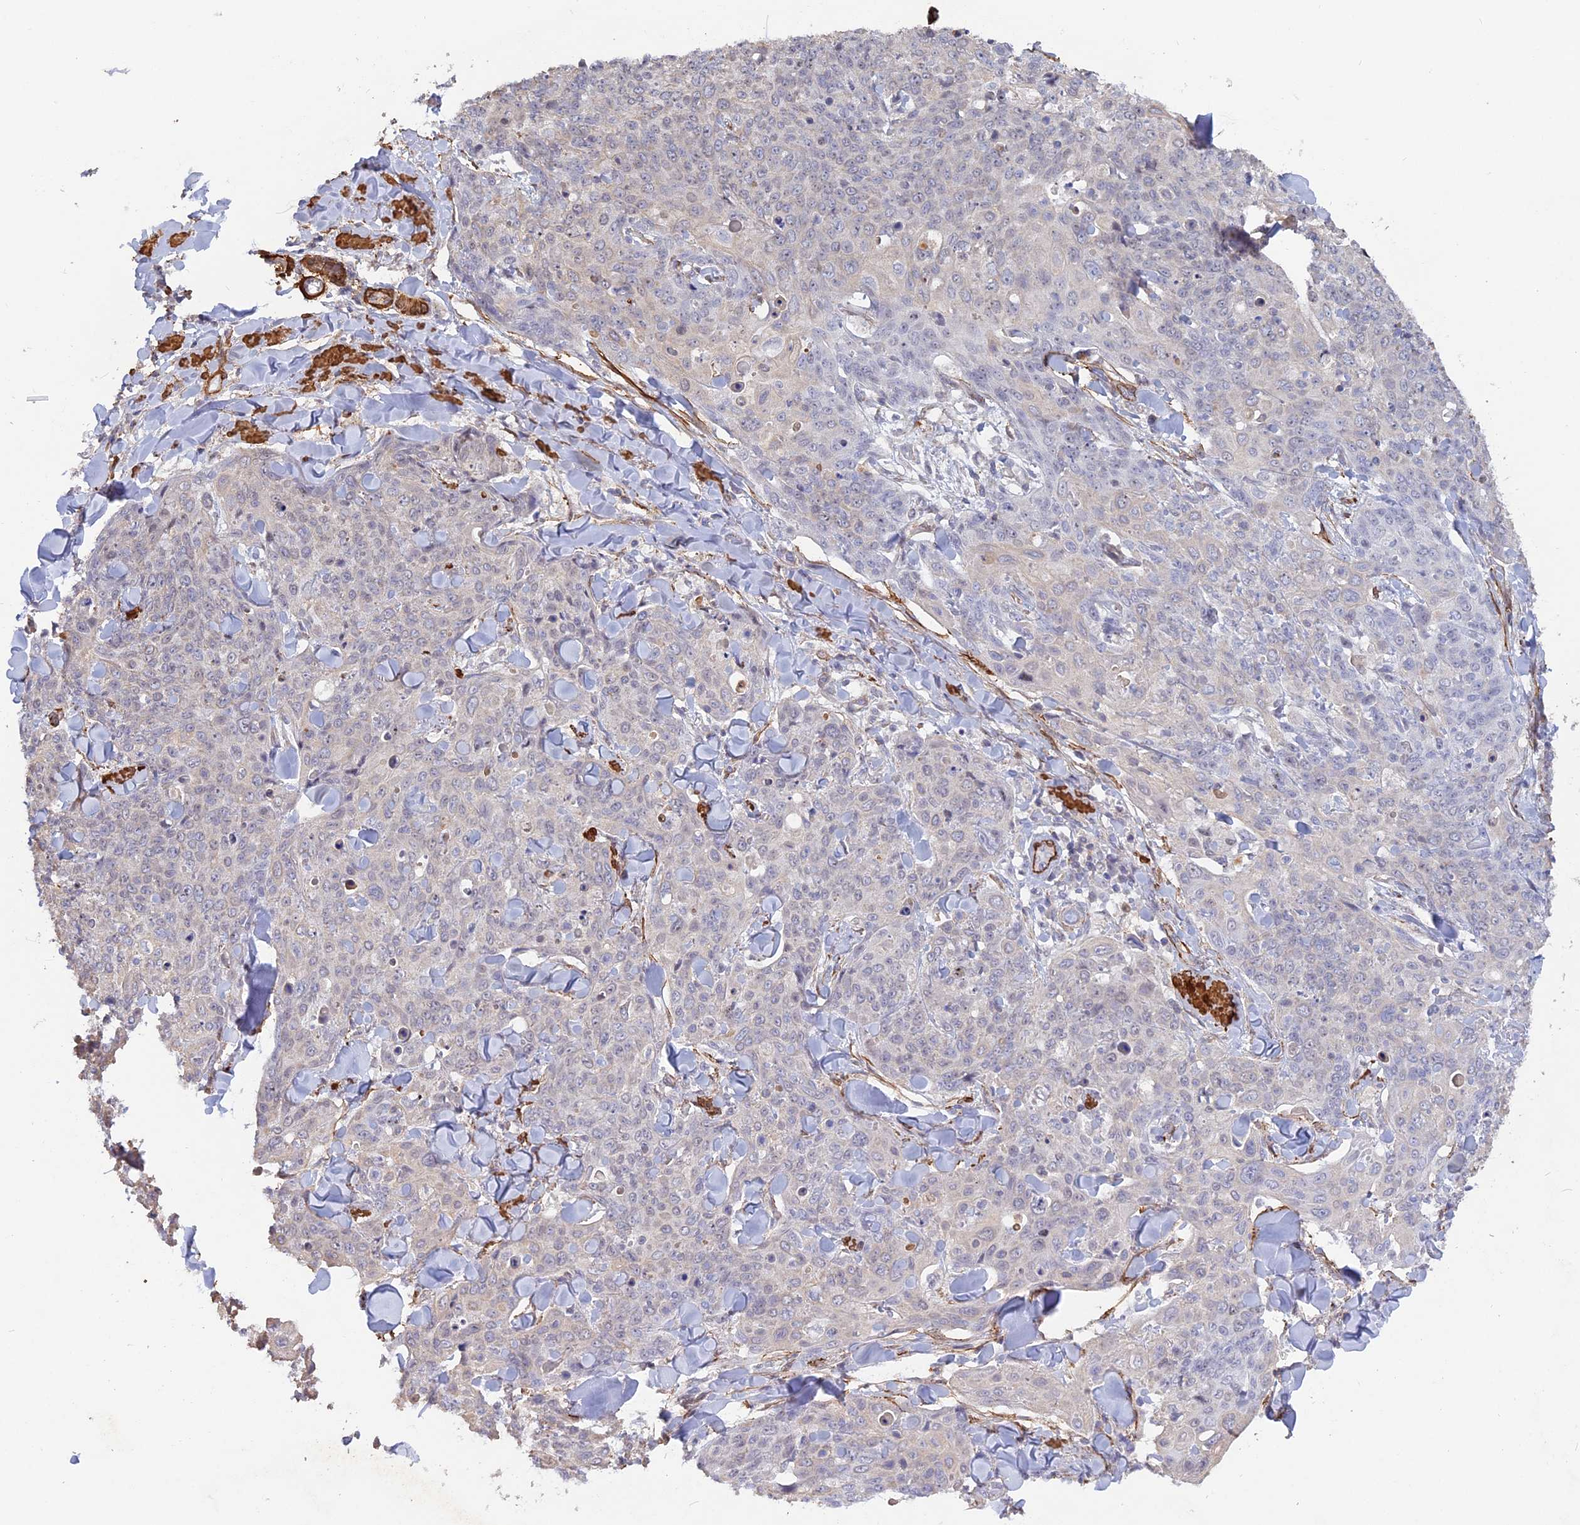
{"staining": {"intensity": "negative", "quantity": "none", "location": "none"}, "tissue": "skin cancer", "cell_type": "Tumor cells", "image_type": "cancer", "snomed": [{"axis": "morphology", "description": "Squamous cell carcinoma, NOS"}, {"axis": "topography", "description": "Skin"}, {"axis": "topography", "description": "Vulva"}], "caption": "Immunohistochemical staining of skin cancer shows no significant positivity in tumor cells. Brightfield microscopy of IHC stained with DAB (brown) and hematoxylin (blue), captured at high magnification.", "gene": "CCDC154", "patient": {"sex": "female", "age": 85}}